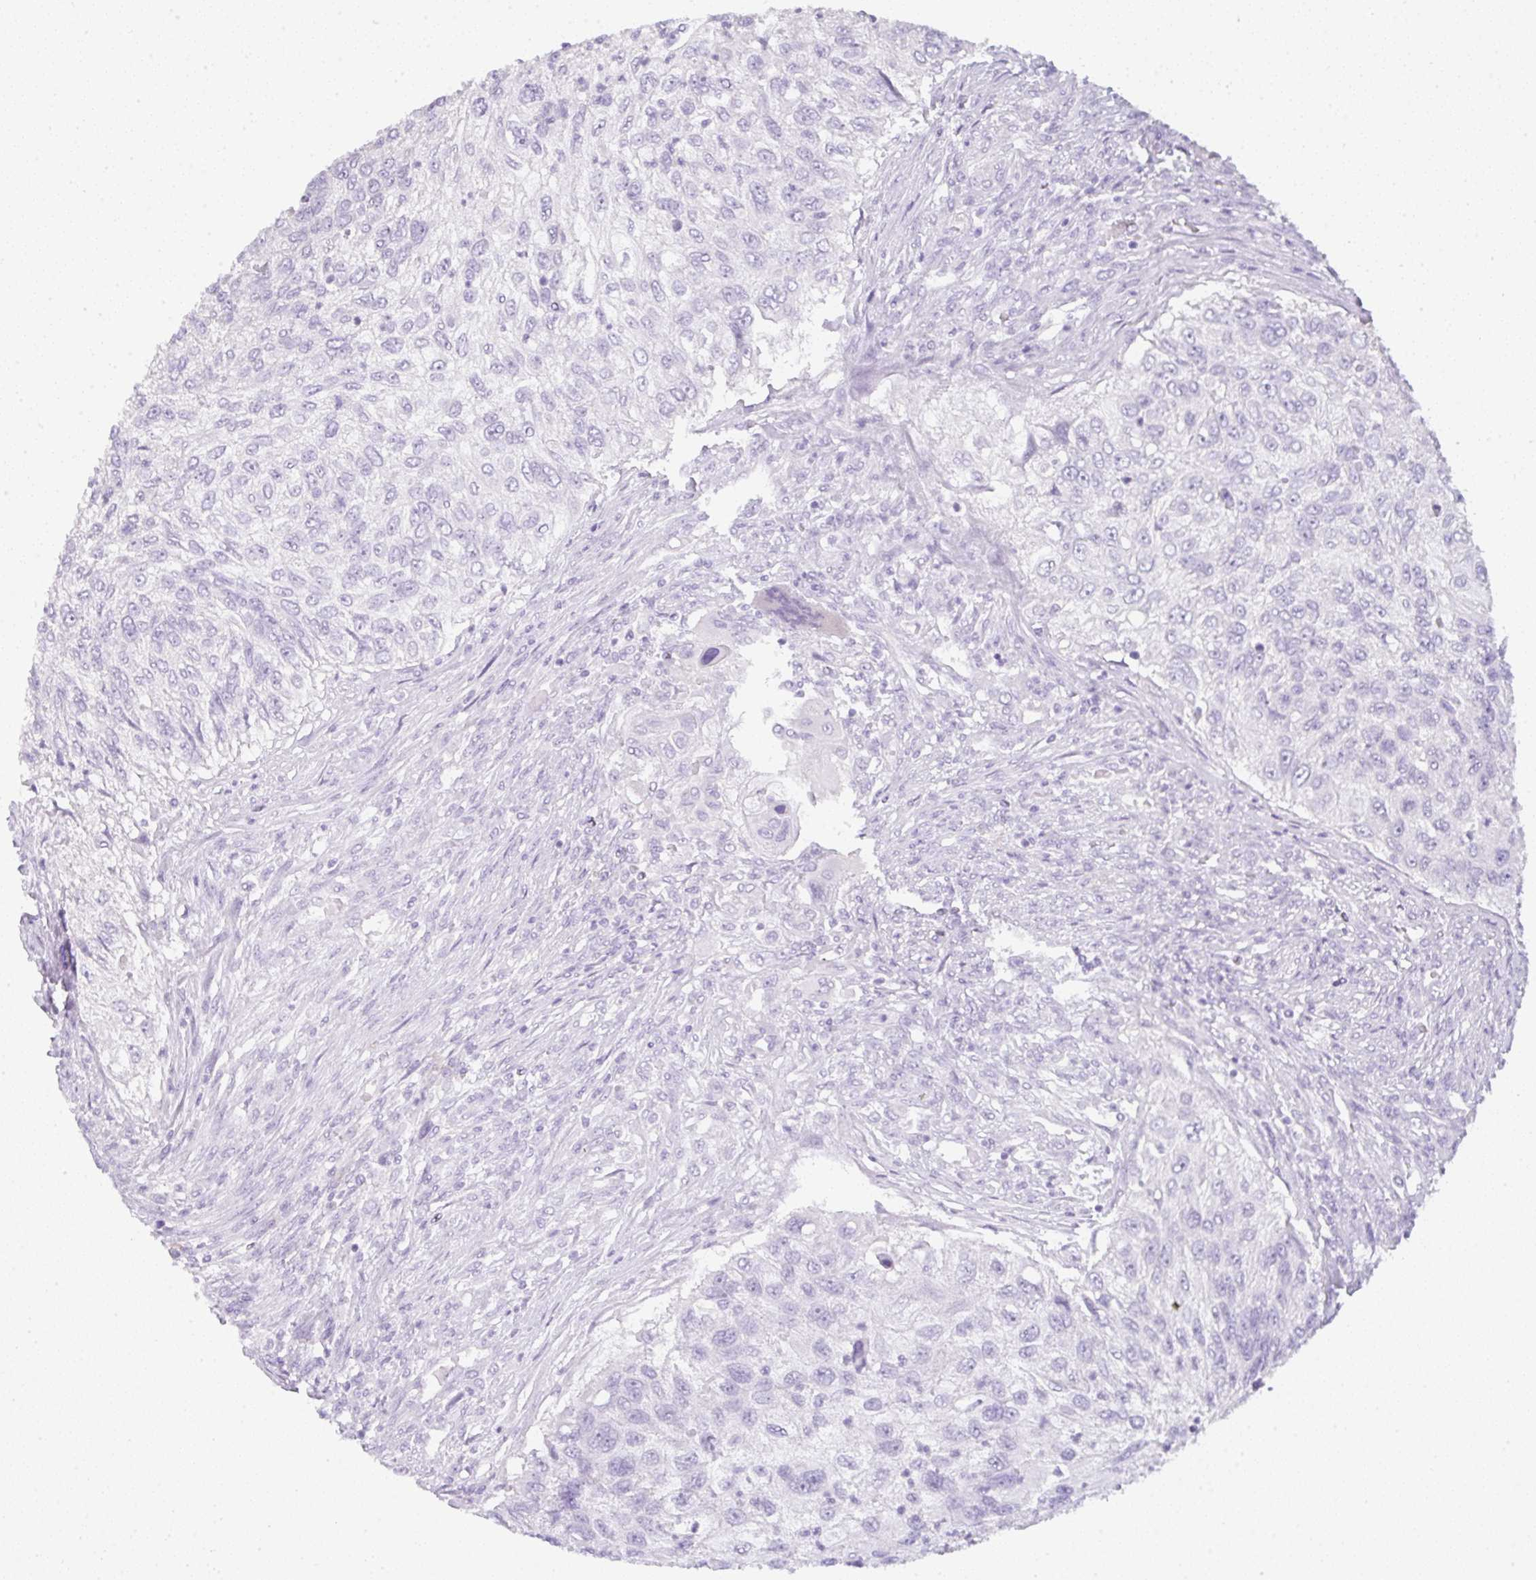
{"staining": {"intensity": "negative", "quantity": "none", "location": "none"}, "tissue": "urothelial cancer", "cell_type": "Tumor cells", "image_type": "cancer", "snomed": [{"axis": "morphology", "description": "Urothelial carcinoma, High grade"}, {"axis": "topography", "description": "Urinary bladder"}], "caption": "Photomicrograph shows no protein staining in tumor cells of urothelial cancer tissue.", "gene": "LPAR4", "patient": {"sex": "female", "age": 60}}